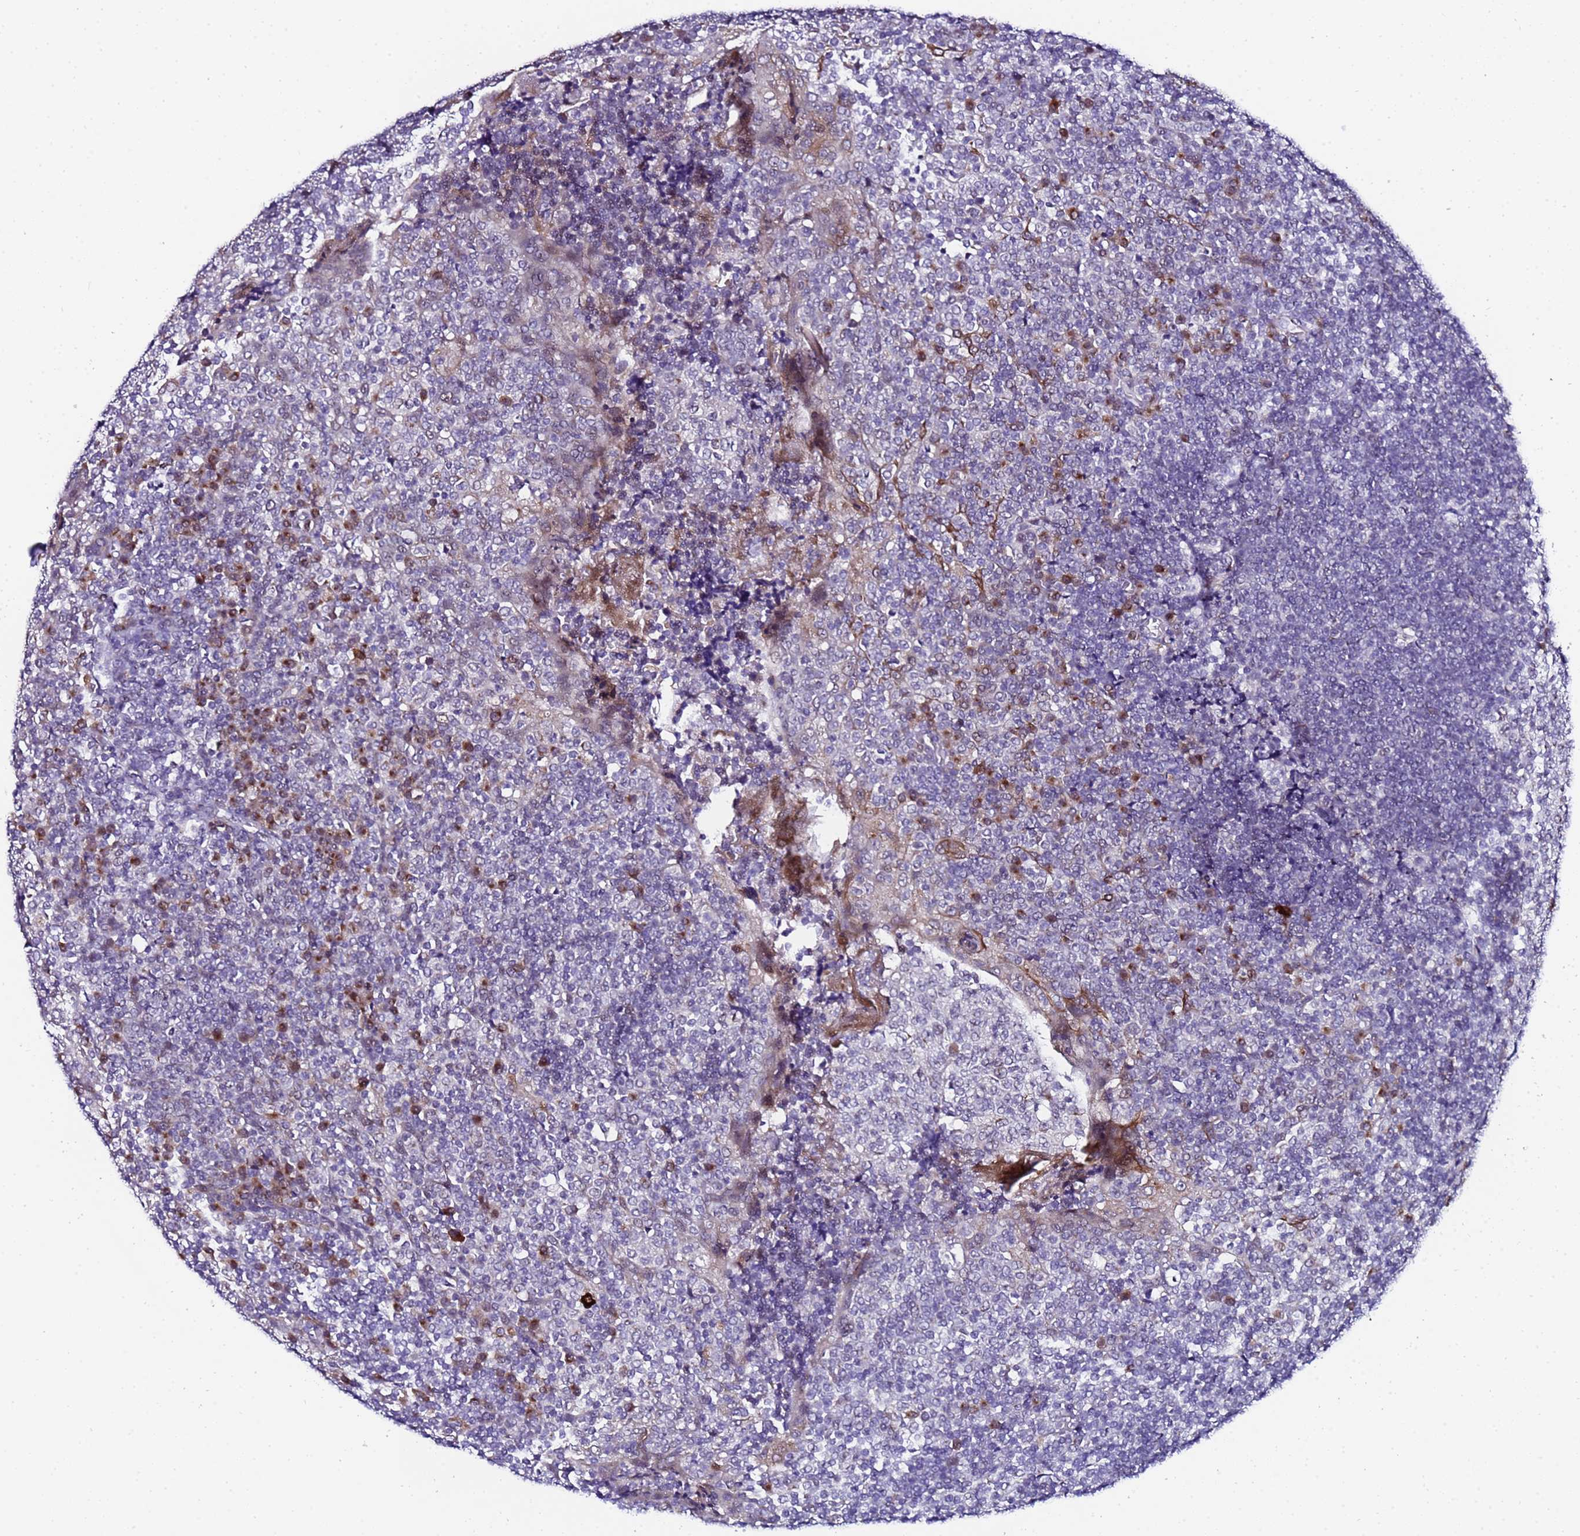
{"staining": {"intensity": "moderate", "quantity": "<25%", "location": "nuclear"}, "tissue": "tonsil", "cell_type": "Germinal center cells", "image_type": "normal", "snomed": [{"axis": "morphology", "description": "Normal tissue, NOS"}, {"axis": "topography", "description": "Tonsil"}], "caption": "IHC micrograph of benign human tonsil stained for a protein (brown), which exhibits low levels of moderate nuclear staining in approximately <25% of germinal center cells.", "gene": "C19orf47", "patient": {"sex": "female", "age": 19}}